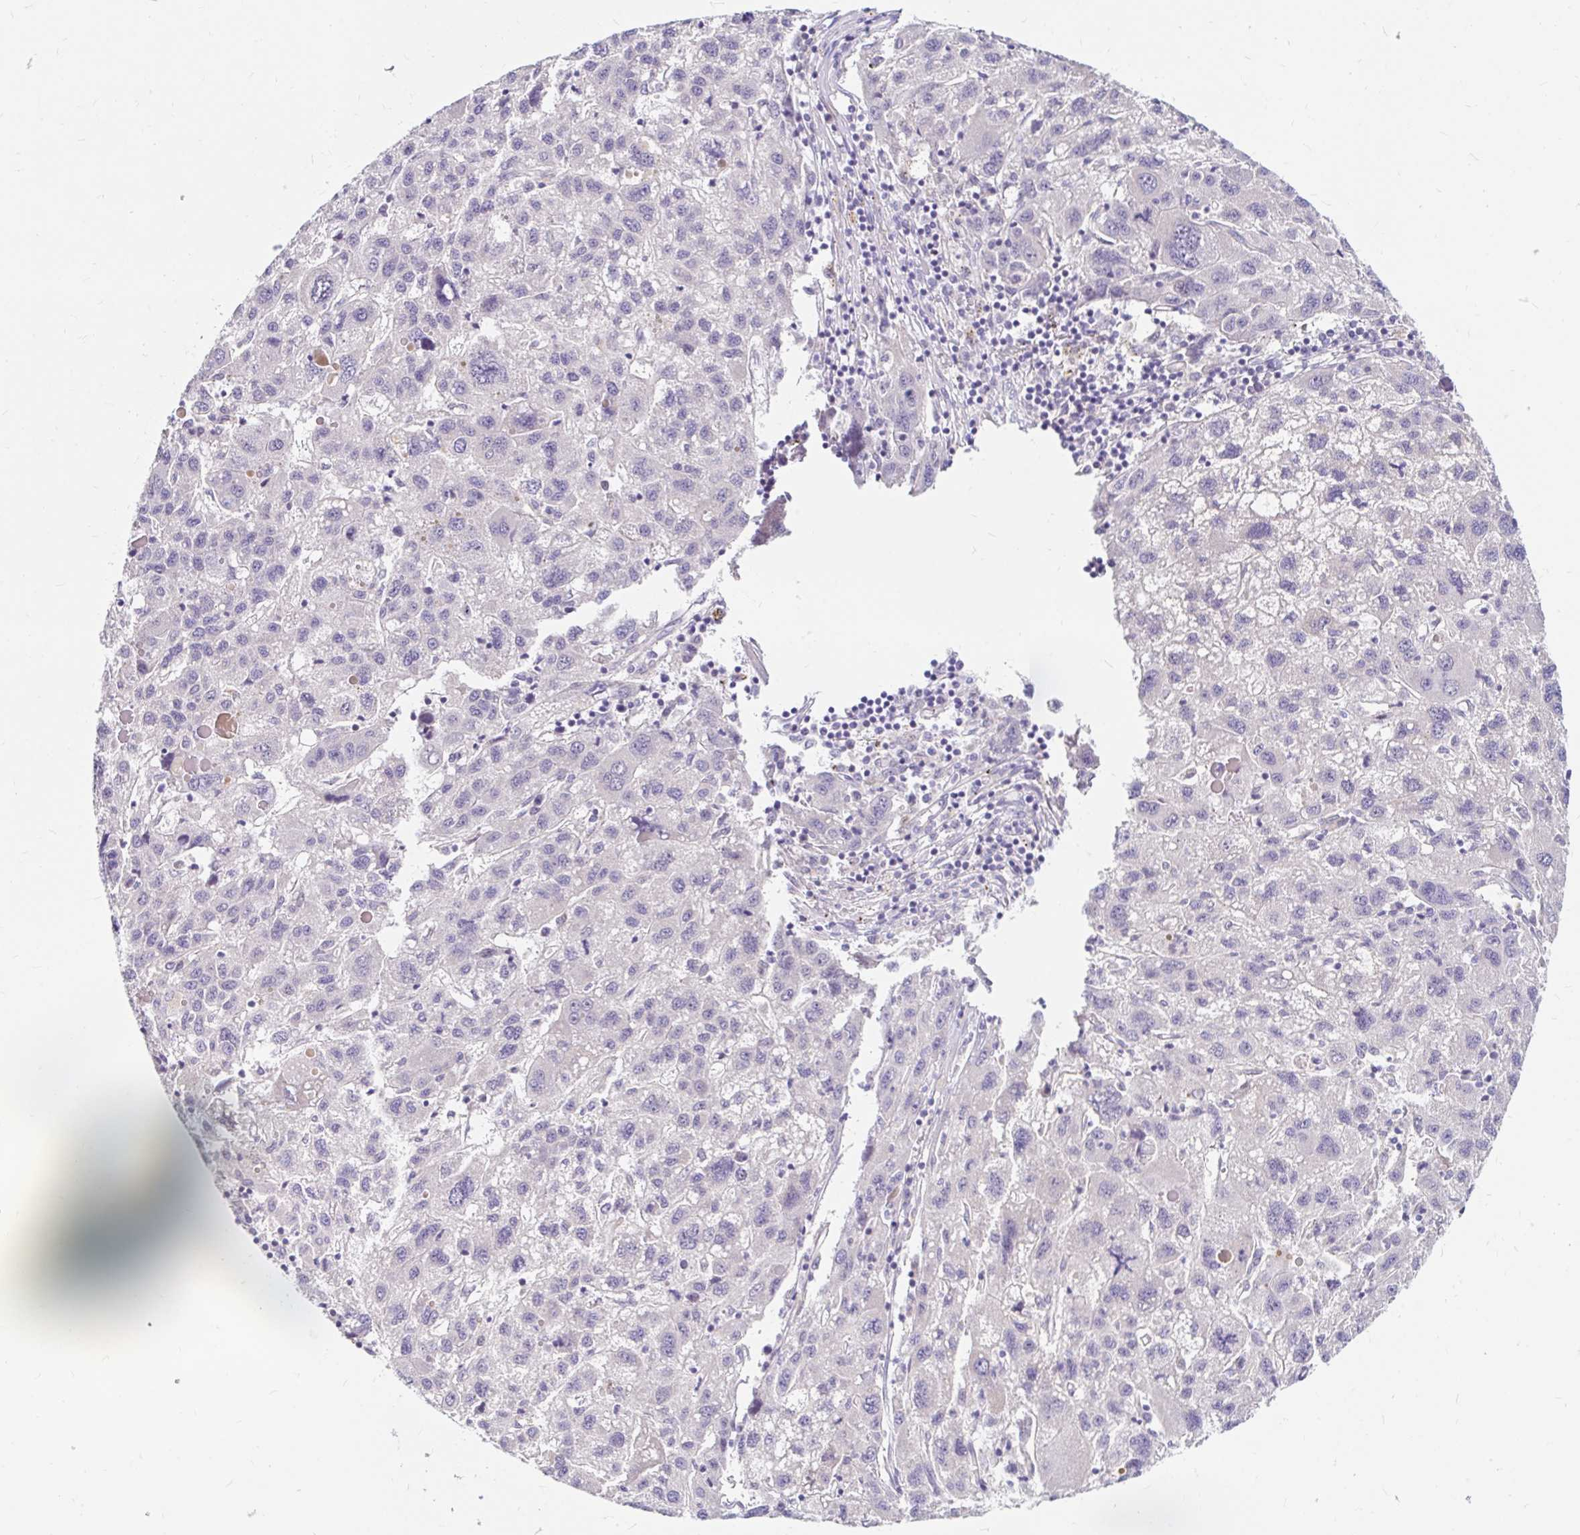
{"staining": {"intensity": "negative", "quantity": "none", "location": "none"}, "tissue": "liver cancer", "cell_type": "Tumor cells", "image_type": "cancer", "snomed": [{"axis": "morphology", "description": "Carcinoma, Hepatocellular, NOS"}, {"axis": "topography", "description": "Liver"}], "caption": "Tumor cells are negative for brown protein staining in liver hepatocellular carcinoma. (DAB IHC with hematoxylin counter stain).", "gene": "GUCY1A1", "patient": {"sex": "female", "age": 77}}